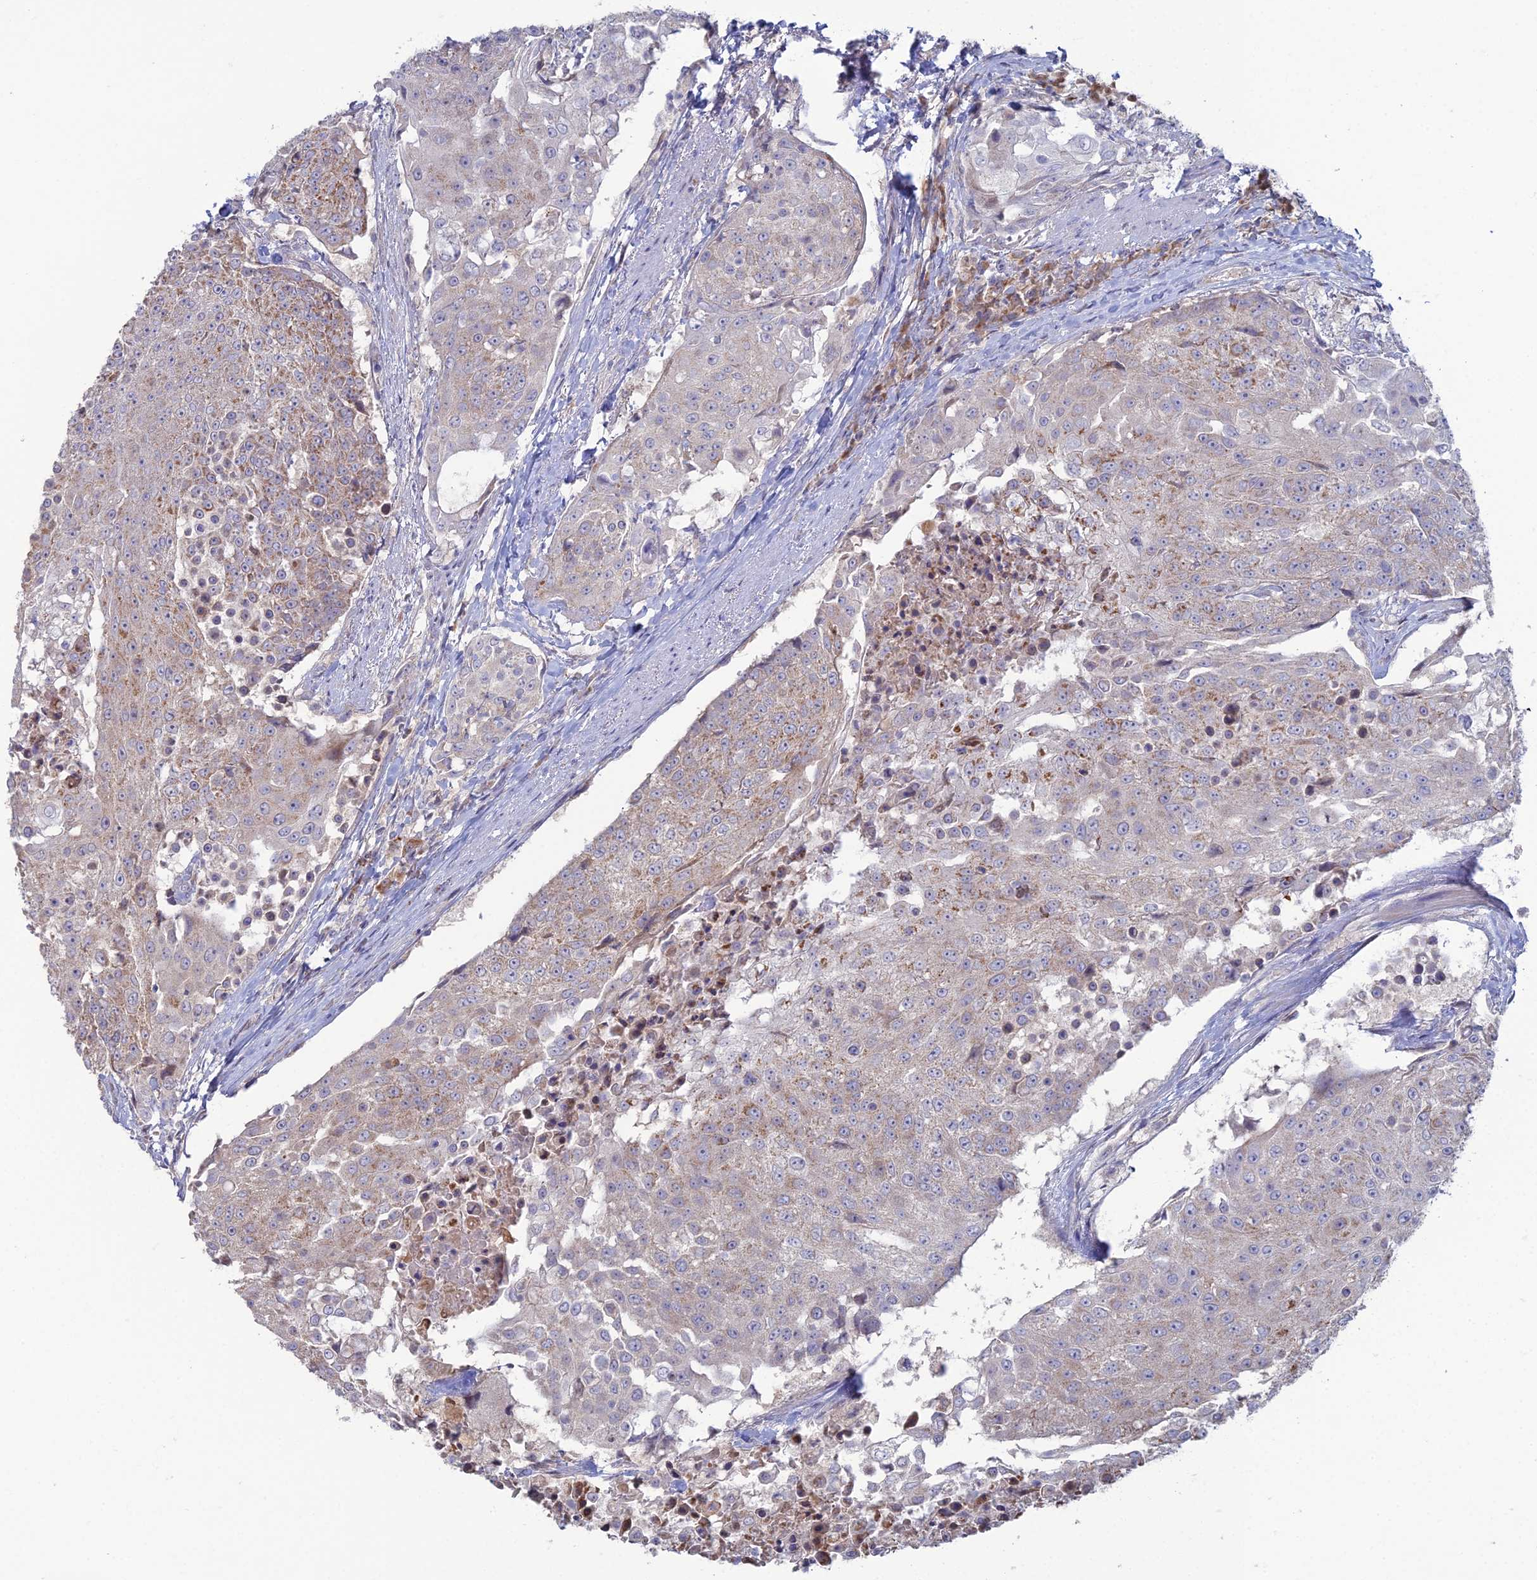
{"staining": {"intensity": "moderate", "quantity": "<25%", "location": "cytoplasmic/membranous"}, "tissue": "urothelial cancer", "cell_type": "Tumor cells", "image_type": "cancer", "snomed": [{"axis": "morphology", "description": "Urothelial carcinoma, High grade"}, {"axis": "topography", "description": "Urinary bladder"}], "caption": "The photomicrograph displays a brown stain indicating the presence of a protein in the cytoplasmic/membranous of tumor cells in urothelial cancer.", "gene": "ARL16", "patient": {"sex": "female", "age": 63}}